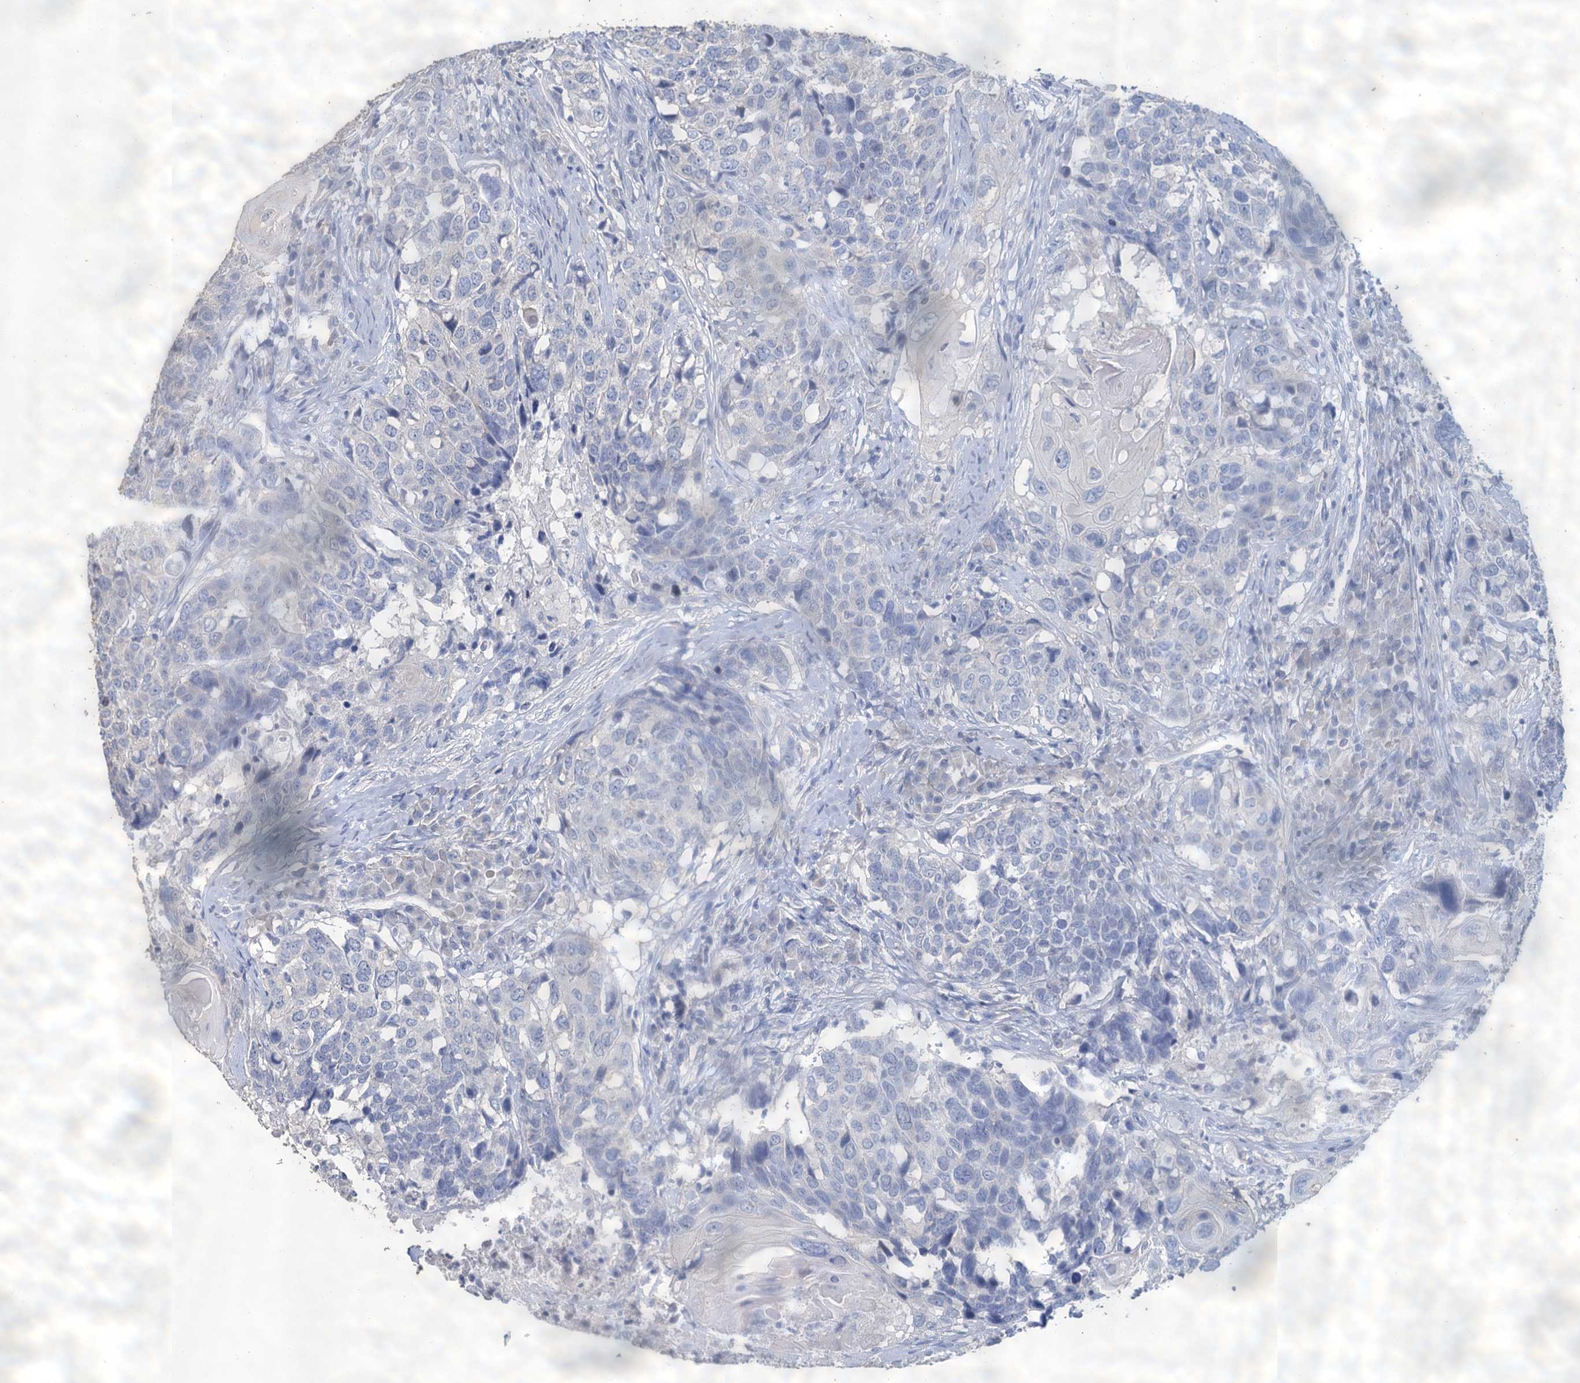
{"staining": {"intensity": "negative", "quantity": "none", "location": "none"}, "tissue": "head and neck cancer", "cell_type": "Tumor cells", "image_type": "cancer", "snomed": [{"axis": "morphology", "description": "Squamous cell carcinoma, NOS"}, {"axis": "topography", "description": "Head-Neck"}], "caption": "DAB immunohistochemical staining of human head and neck cancer displays no significant staining in tumor cells.", "gene": "SNCB", "patient": {"sex": "male", "age": 66}}